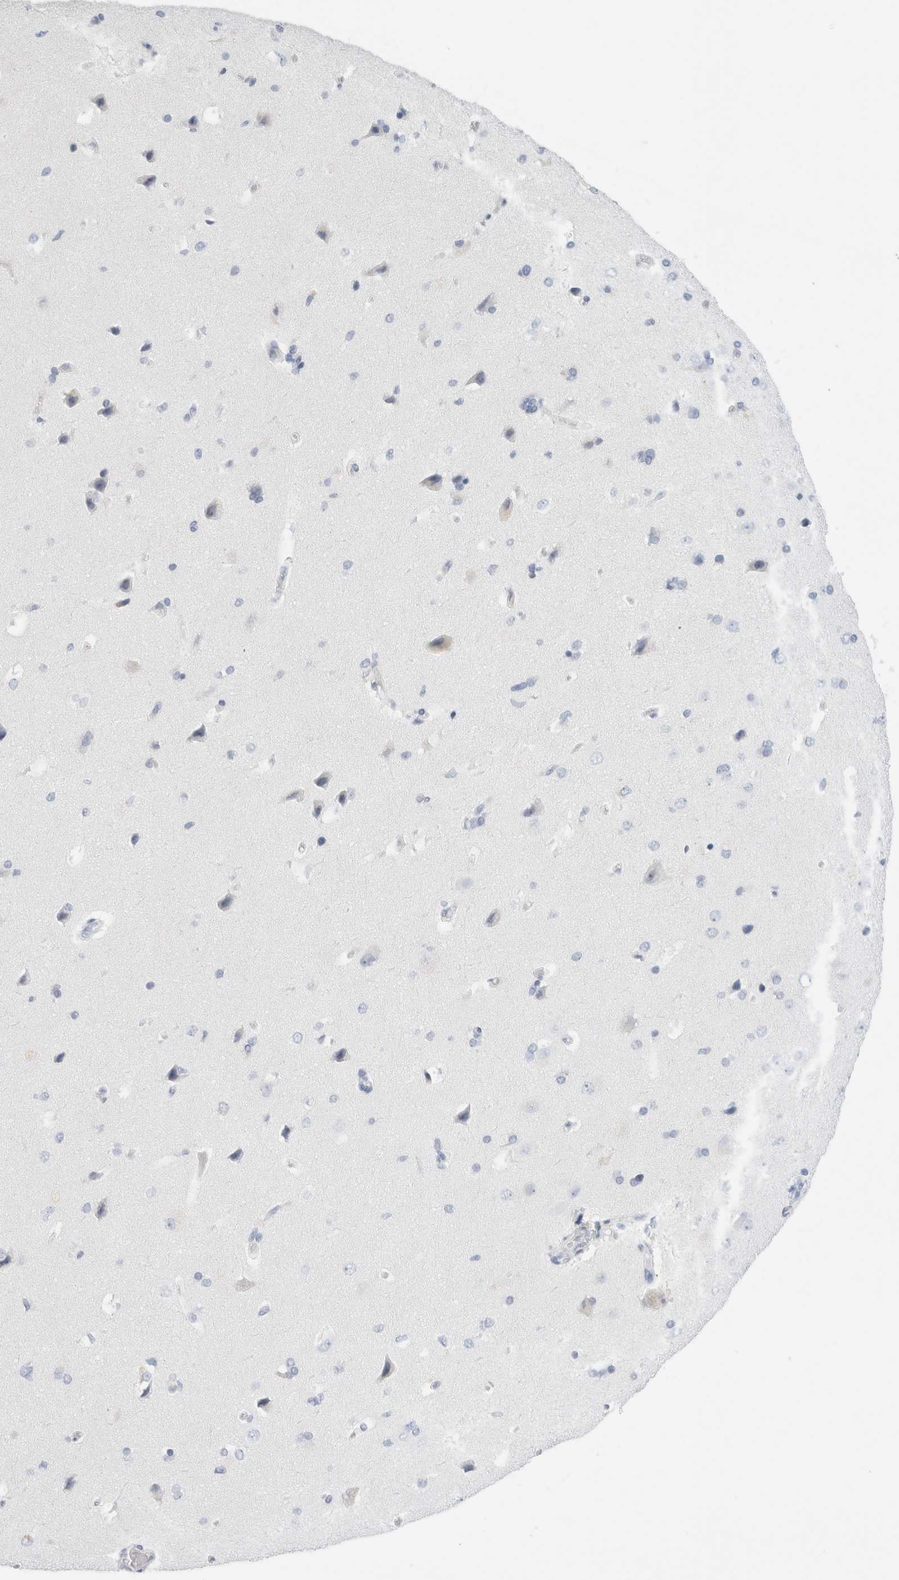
{"staining": {"intensity": "negative", "quantity": "none", "location": "none"}, "tissue": "cerebral cortex", "cell_type": "Endothelial cells", "image_type": "normal", "snomed": [{"axis": "morphology", "description": "Normal tissue, NOS"}, {"axis": "topography", "description": "Cerebral cortex"}], "caption": "The image displays no staining of endothelial cells in normal cerebral cortex. The staining was performed using DAB to visualize the protein expression in brown, while the nuclei were stained in blue with hematoxylin (Magnification: 20x).", "gene": "MUC15", "patient": {"sex": "male", "age": 62}}